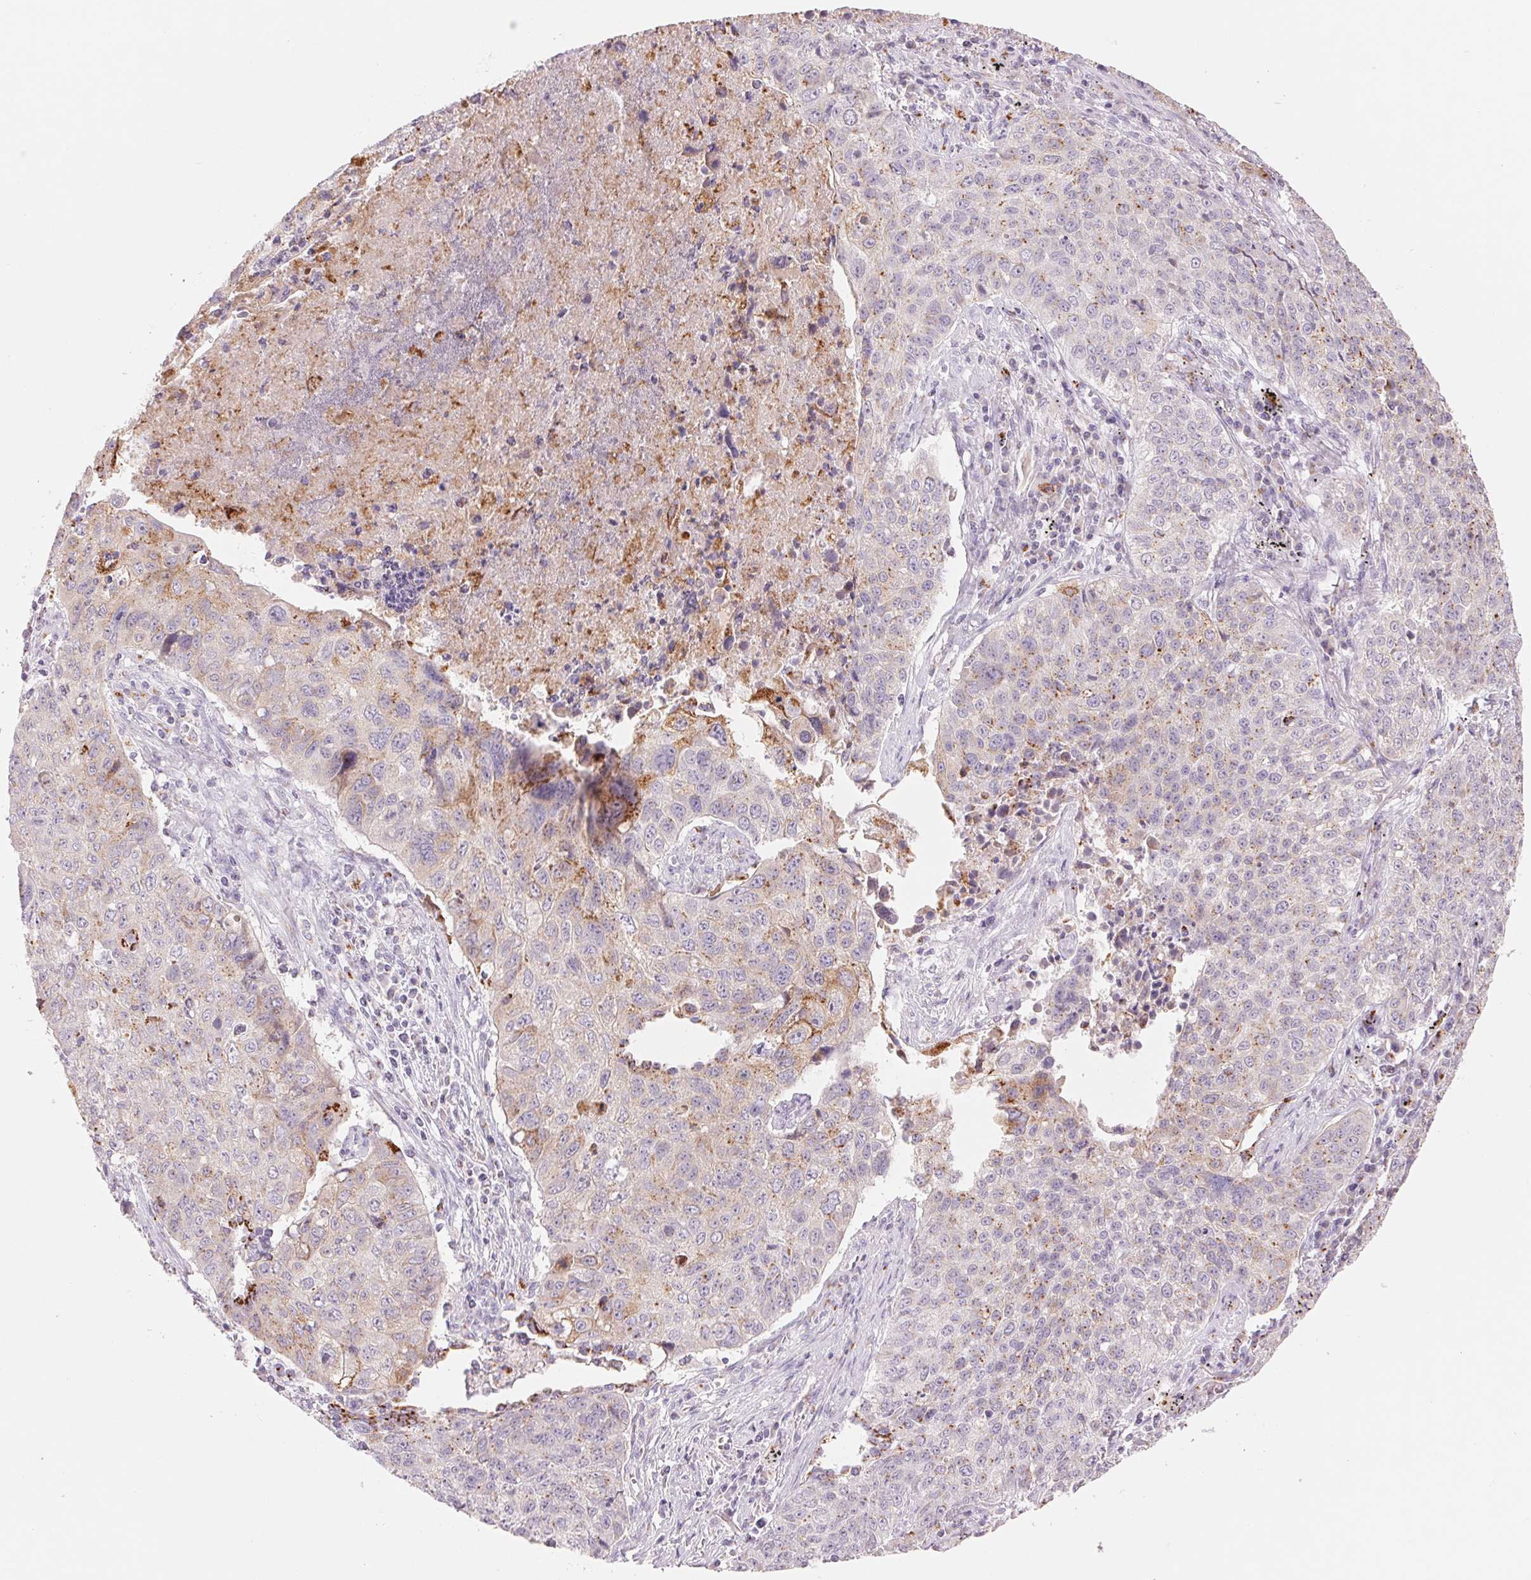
{"staining": {"intensity": "weak", "quantity": "<25%", "location": "cytoplasmic/membranous"}, "tissue": "lung cancer", "cell_type": "Tumor cells", "image_type": "cancer", "snomed": [{"axis": "morphology", "description": "Normal morphology"}, {"axis": "morphology", "description": "Aneuploidy"}, {"axis": "morphology", "description": "Squamous cell carcinoma, NOS"}, {"axis": "topography", "description": "Lymph node"}, {"axis": "topography", "description": "Lung"}], "caption": "High magnification brightfield microscopy of lung aneuploidy stained with DAB (3,3'-diaminobenzidine) (brown) and counterstained with hematoxylin (blue): tumor cells show no significant expression. (DAB IHC with hematoxylin counter stain).", "gene": "GALNT7", "patient": {"sex": "female", "age": 76}}